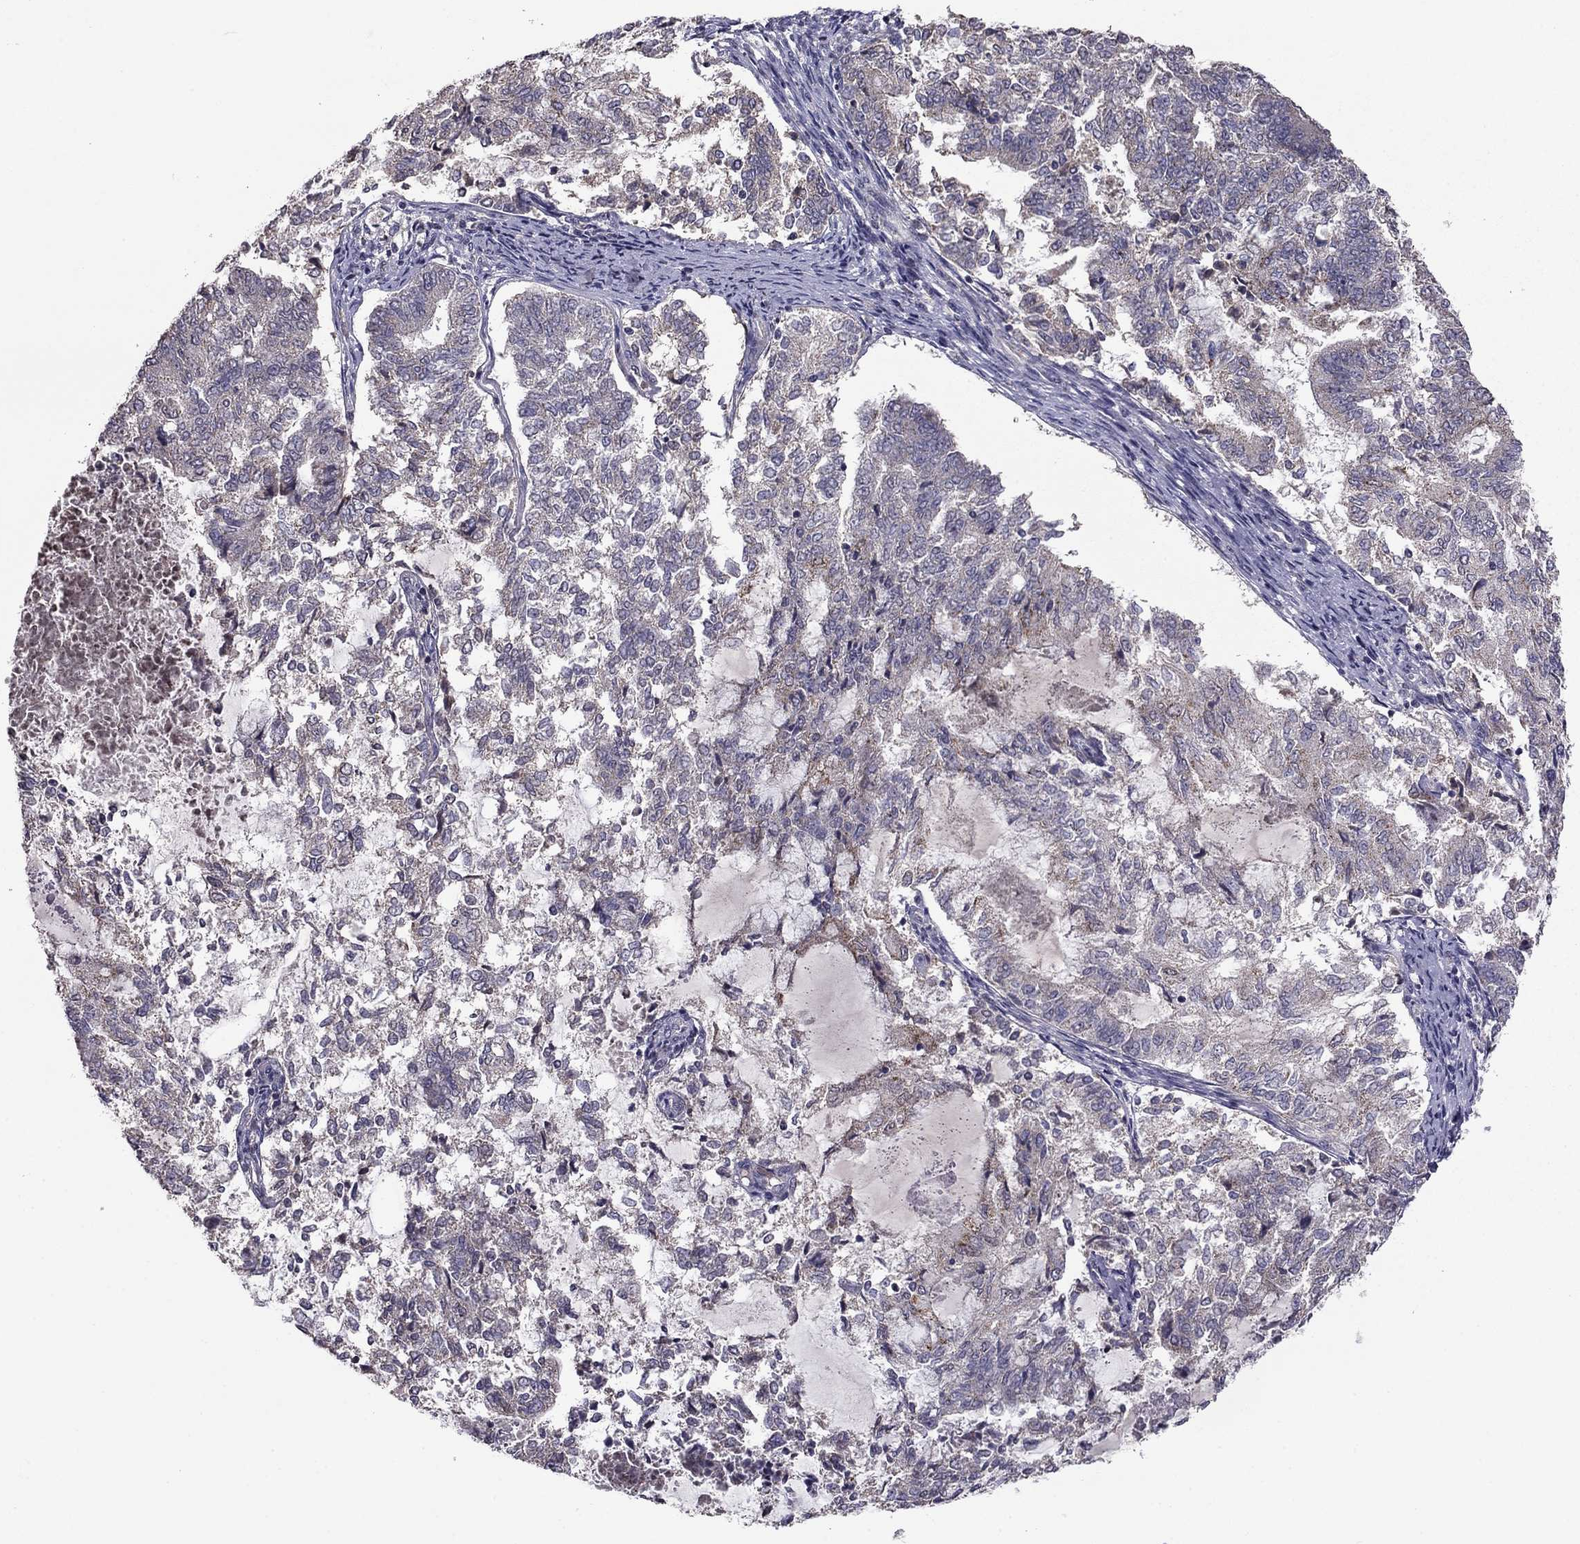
{"staining": {"intensity": "negative", "quantity": "none", "location": "none"}, "tissue": "endometrial cancer", "cell_type": "Tumor cells", "image_type": "cancer", "snomed": [{"axis": "morphology", "description": "Adenocarcinoma, NOS"}, {"axis": "topography", "description": "Endometrium"}], "caption": "Protein analysis of endometrial cancer (adenocarcinoma) reveals no significant positivity in tumor cells.", "gene": "HCN1", "patient": {"sex": "female", "age": 65}}